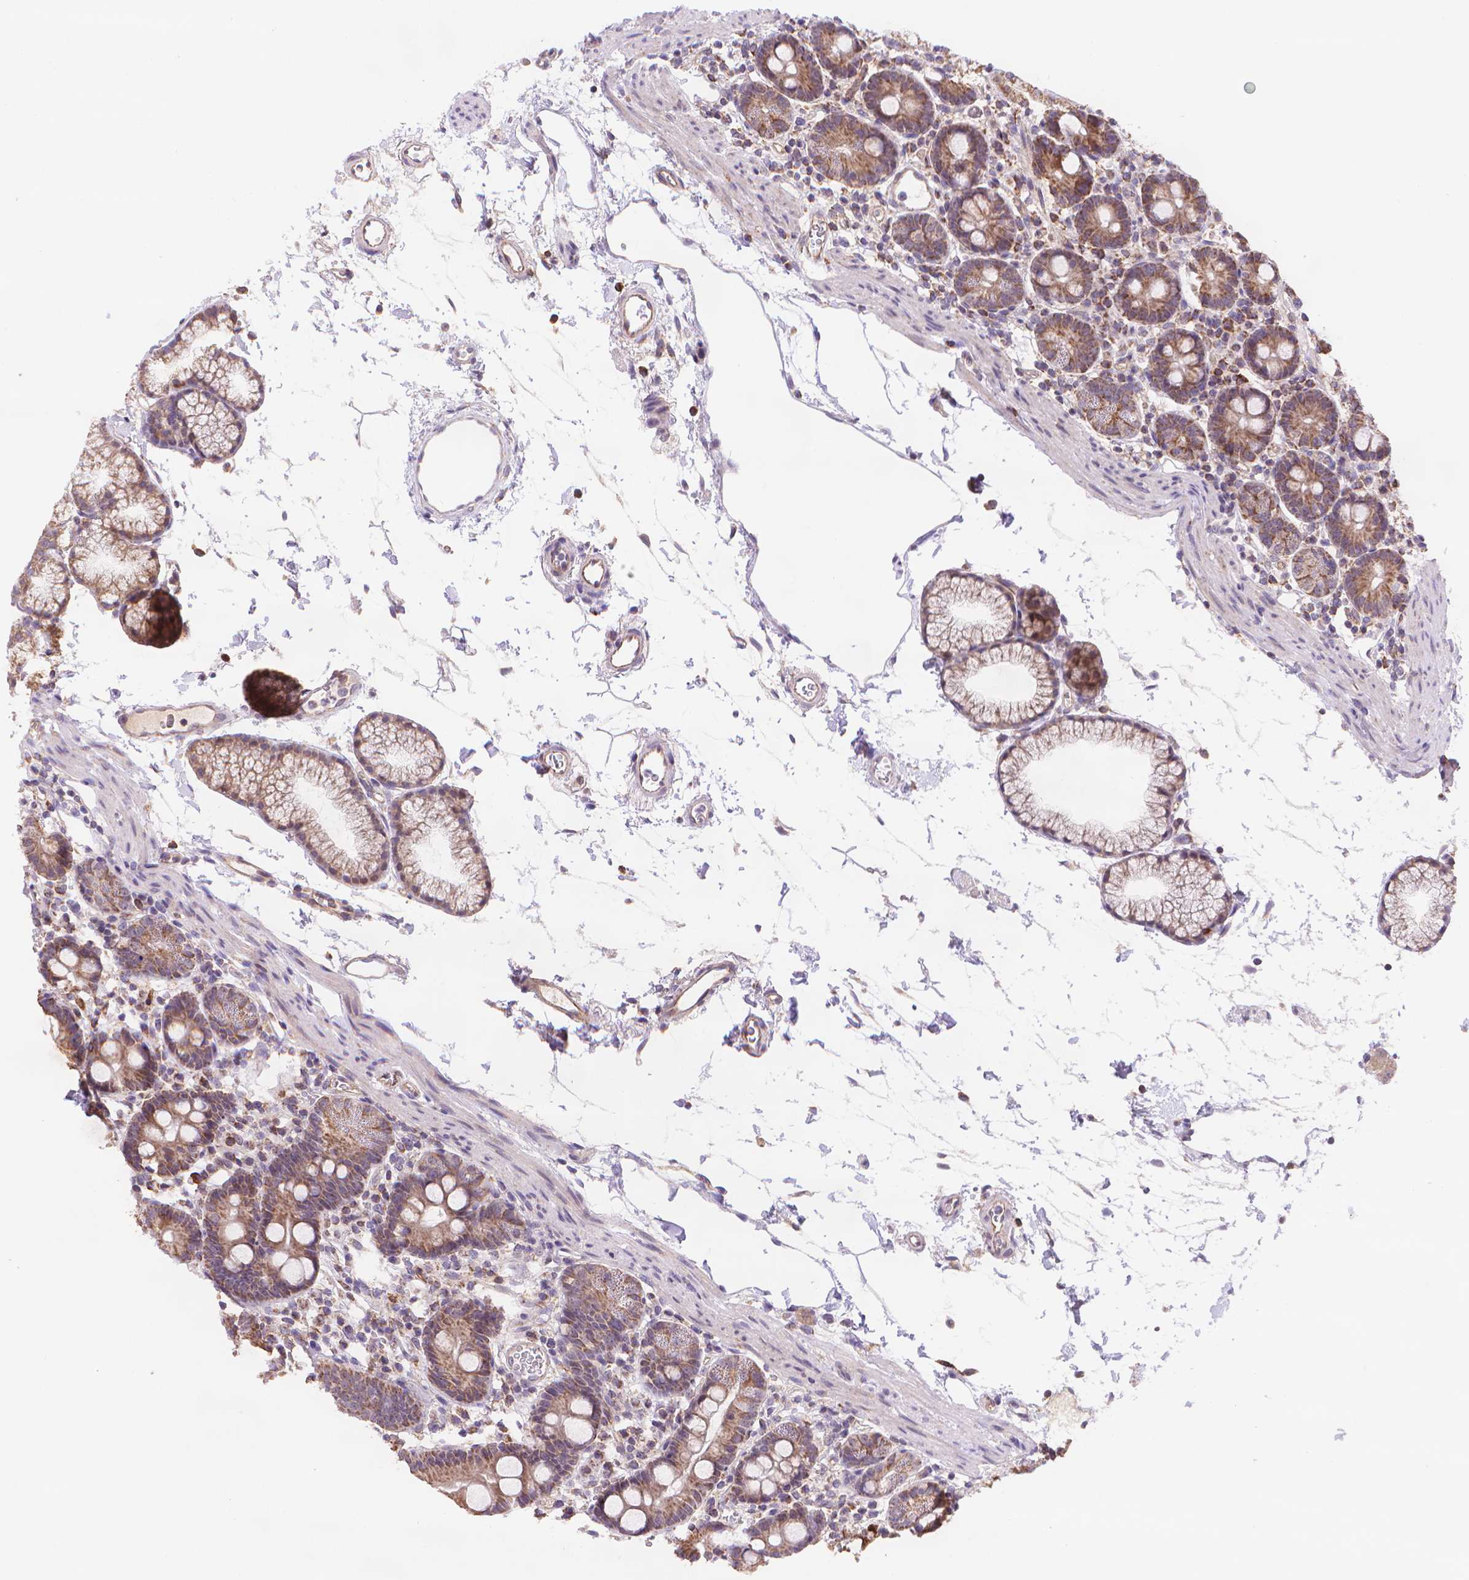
{"staining": {"intensity": "strong", "quantity": ">75%", "location": "cytoplasmic/membranous"}, "tissue": "duodenum", "cell_type": "Glandular cells", "image_type": "normal", "snomed": [{"axis": "morphology", "description": "Normal tissue, NOS"}, {"axis": "topography", "description": "Duodenum"}], "caption": "Duodenum stained with IHC displays strong cytoplasmic/membranous staining in about >75% of glandular cells. Ihc stains the protein of interest in brown and the nuclei are stained blue.", "gene": "CYYR1", "patient": {"sex": "male", "age": 59}}